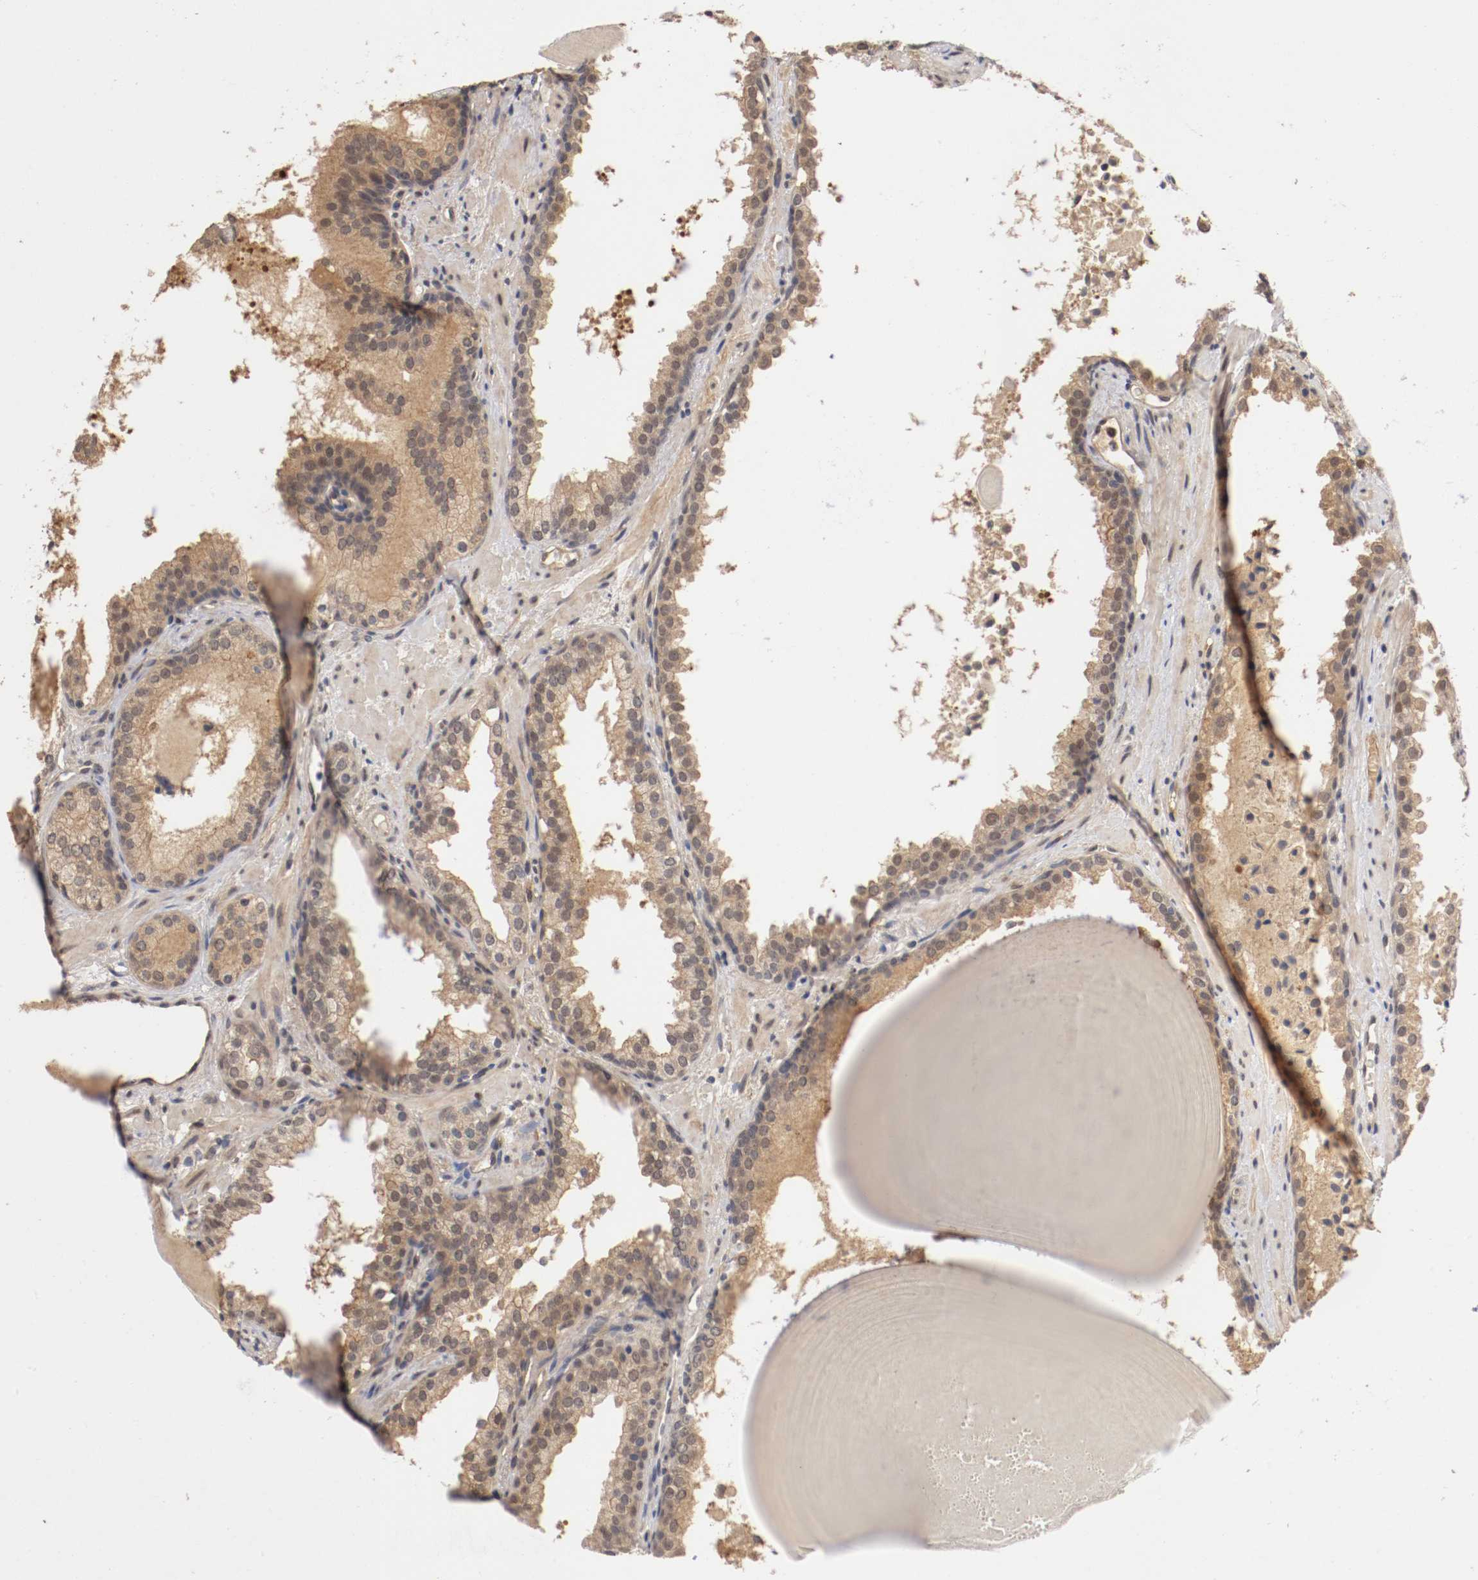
{"staining": {"intensity": "weak", "quantity": ">75%", "location": "cytoplasmic/membranous,nuclear"}, "tissue": "prostate cancer", "cell_type": "Tumor cells", "image_type": "cancer", "snomed": [{"axis": "morphology", "description": "Adenocarcinoma, Low grade"}, {"axis": "topography", "description": "Prostate"}], "caption": "Protein expression analysis of prostate low-grade adenocarcinoma shows weak cytoplasmic/membranous and nuclear positivity in about >75% of tumor cells. (IHC, brightfield microscopy, high magnification).", "gene": "DNMT3B", "patient": {"sex": "male", "age": 63}}